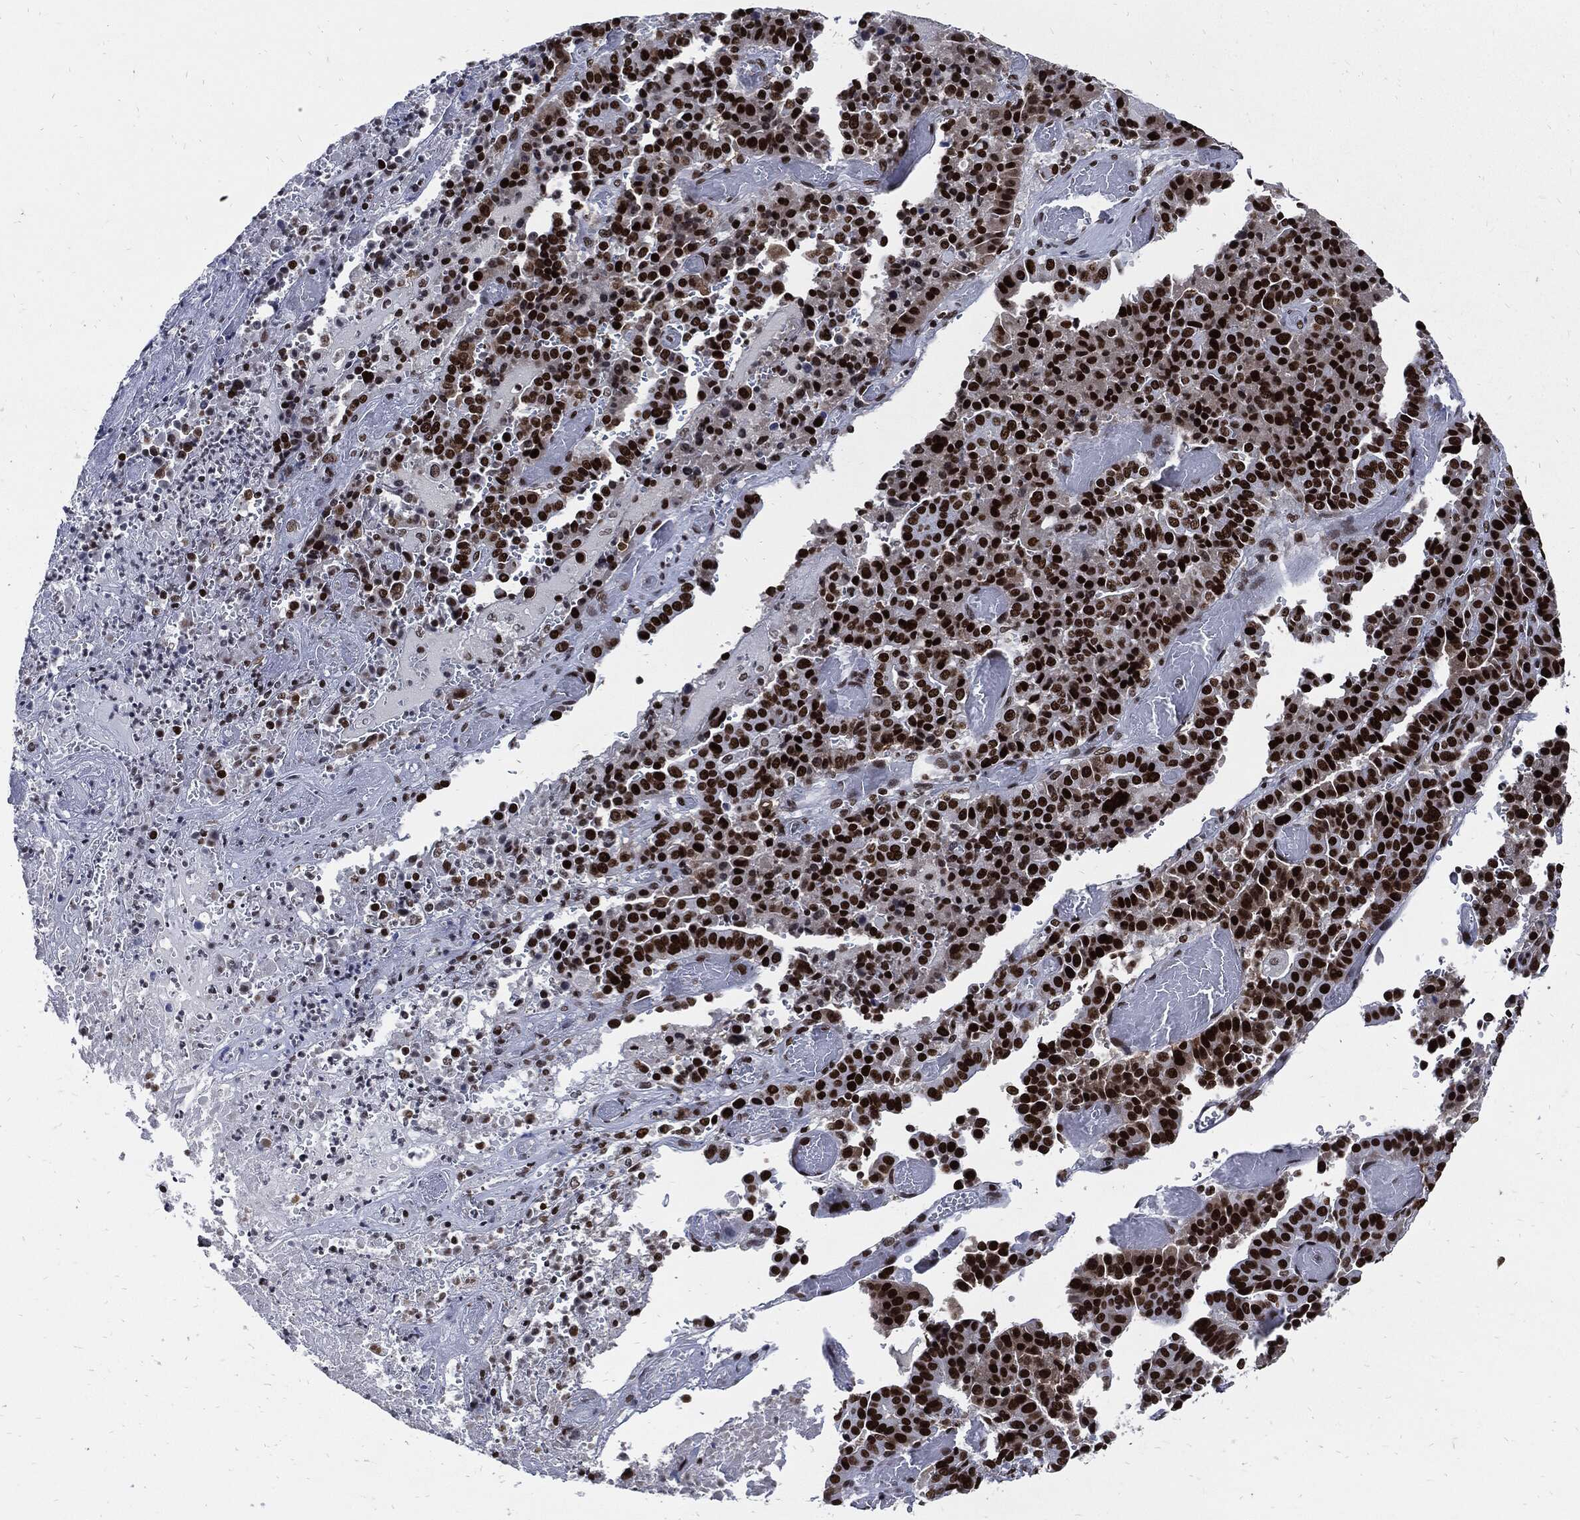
{"staining": {"intensity": "strong", "quantity": ">75%", "location": "nuclear"}, "tissue": "stomach cancer", "cell_type": "Tumor cells", "image_type": "cancer", "snomed": [{"axis": "morphology", "description": "Adenocarcinoma, NOS"}, {"axis": "topography", "description": "Stomach"}], "caption": "Stomach adenocarcinoma stained with a protein marker reveals strong staining in tumor cells.", "gene": "TERF2", "patient": {"sex": "male", "age": 48}}